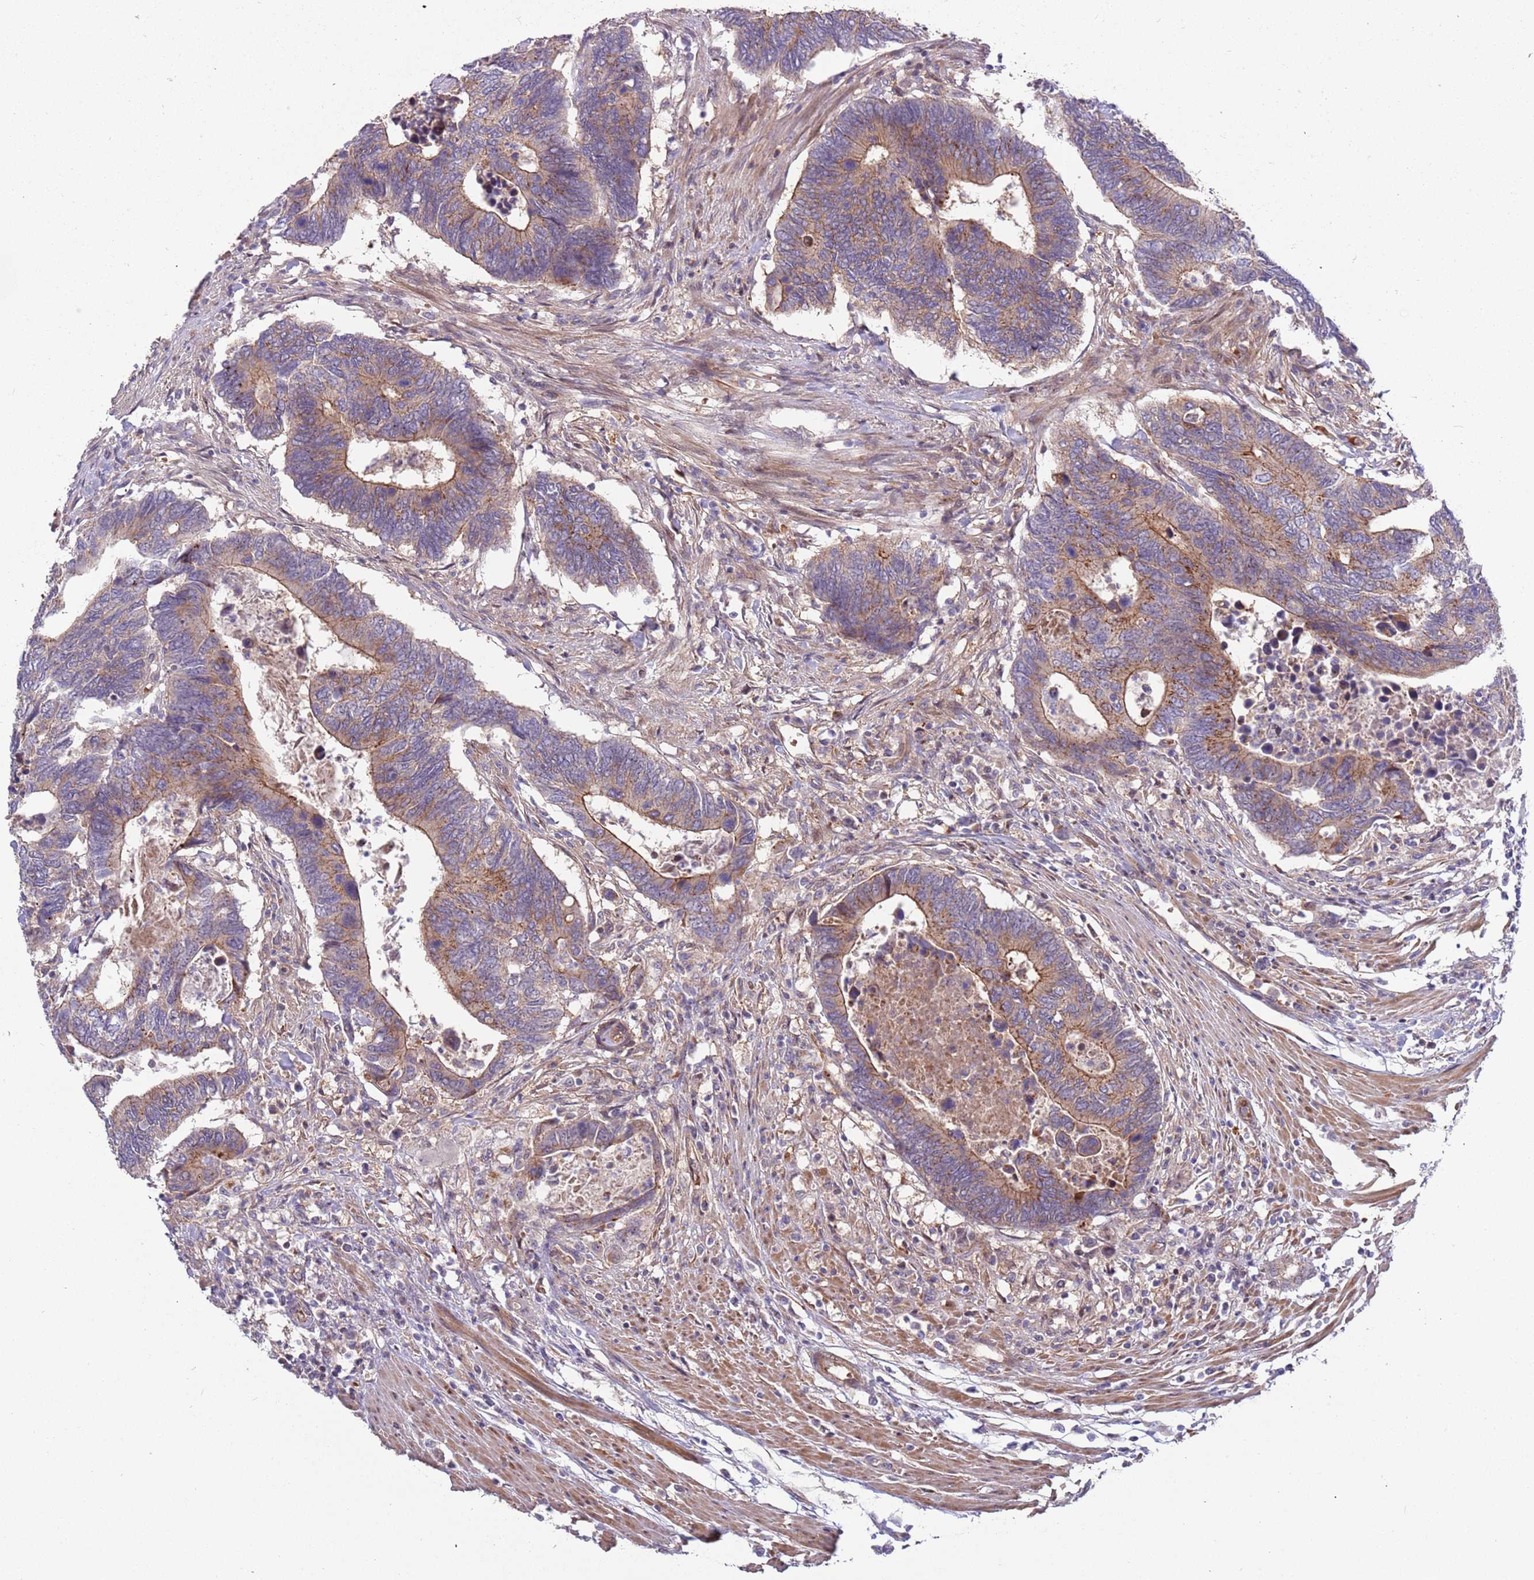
{"staining": {"intensity": "moderate", "quantity": "25%-75%", "location": "cytoplasmic/membranous"}, "tissue": "colorectal cancer", "cell_type": "Tumor cells", "image_type": "cancer", "snomed": [{"axis": "morphology", "description": "Adenocarcinoma, NOS"}, {"axis": "topography", "description": "Colon"}], "caption": "Moderate cytoplasmic/membranous positivity for a protein is present in about 25%-75% of tumor cells of adenocarcinoma (colorectal) using IHC.", "gene": "ITGB6", "patient": {"sex": "male", "age": 87}}